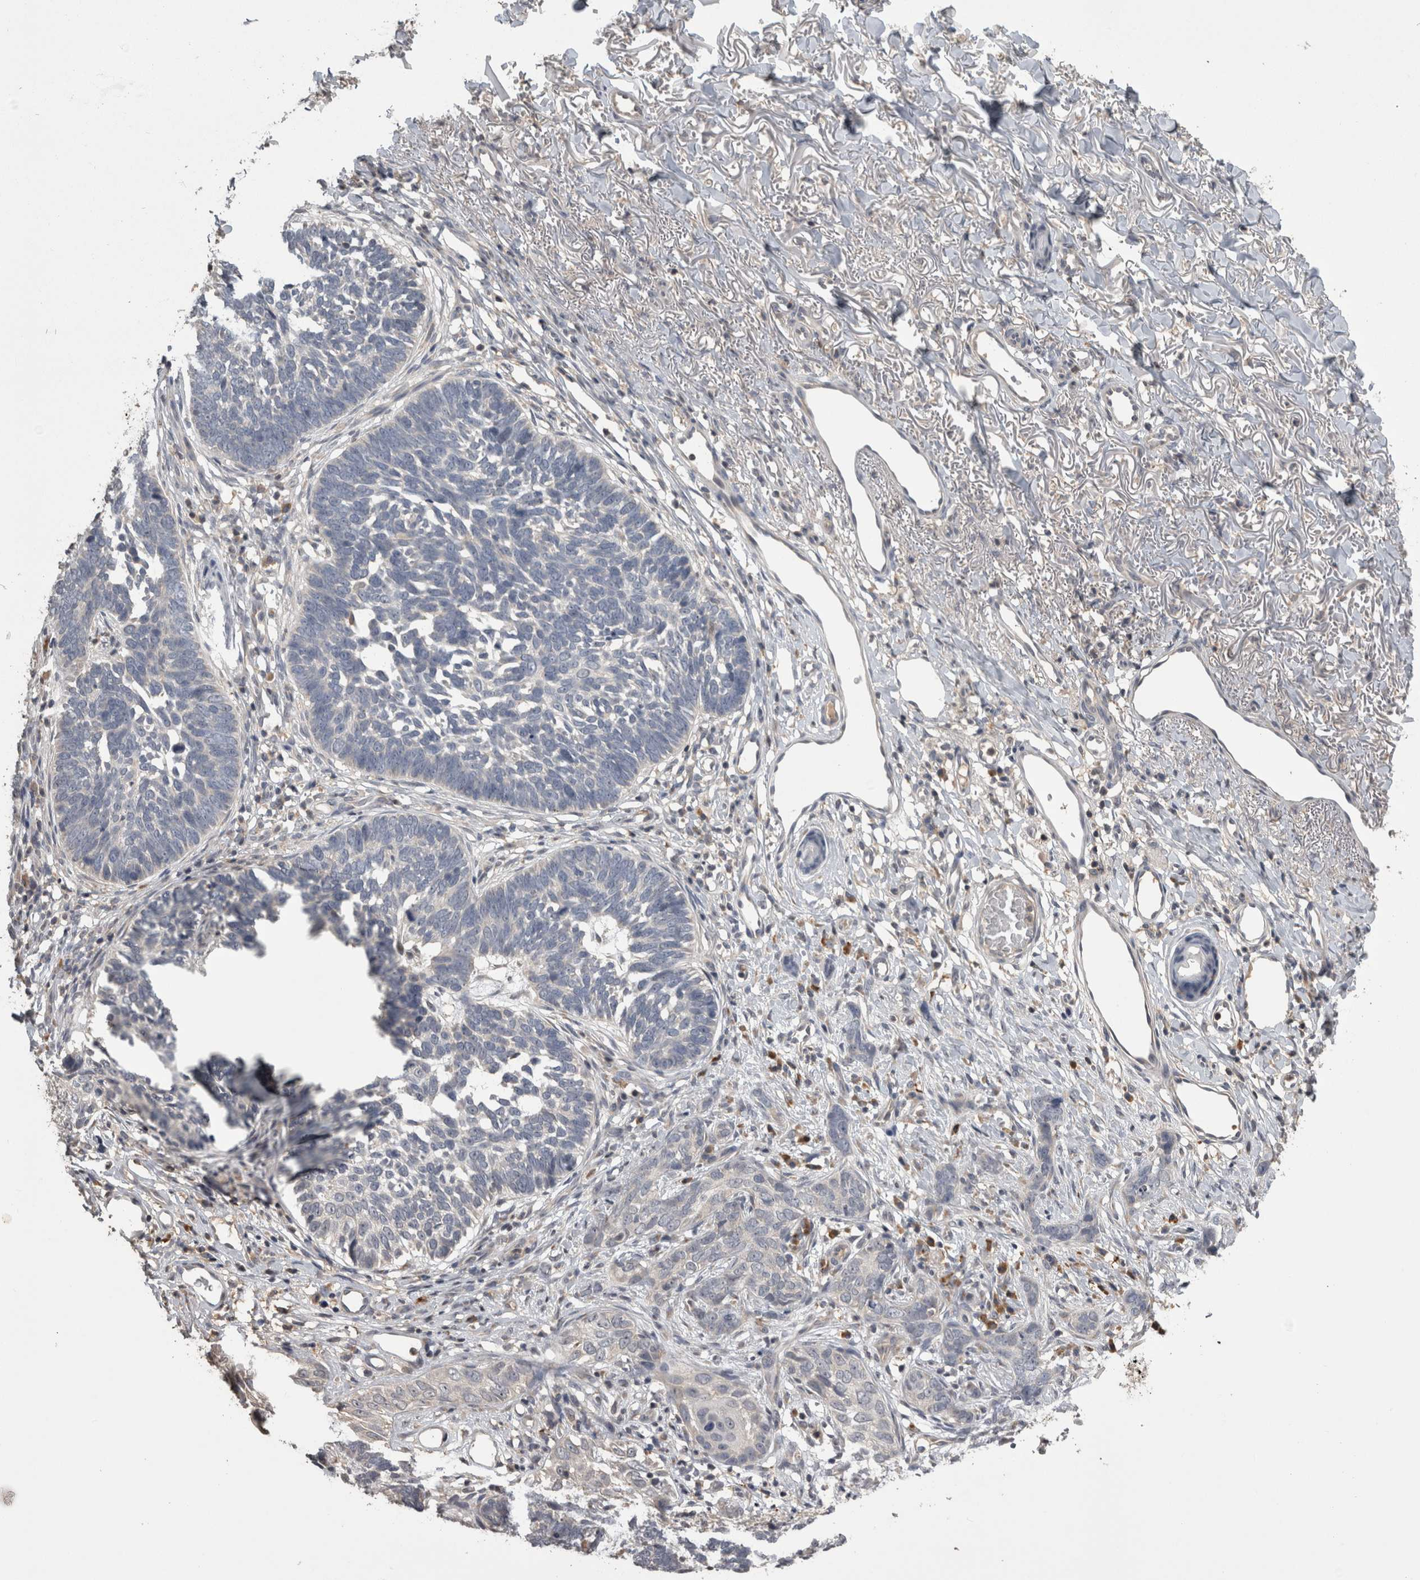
{"staining": {"intensity": "negative", "quantity": "none", "location": "none"}, "tissue": "skin cancer", "cell_type": "Tumor cells", "image_type": "cancer", "snomed": [{"axis": "morphology", "description": "Normal tissue, NOS"}, {"axis": "morphology", "description": "Basal cell carcinoma"}, {"axis": "topography", "description": "Skin"}], "caption": "Immunohistochemical staining of skin cancer (basal cell carcinoma) reveals no significant expression in tumor cells. The staining was performed using DAB (3,3'-diaminobenzidine) to visualize the protein expression in brown, while the nuclei were stained in blue with hematoxylin (Magnification: 20x).", "gene": "ANXA13", "patient": {"sex": "male", "age": 77}}